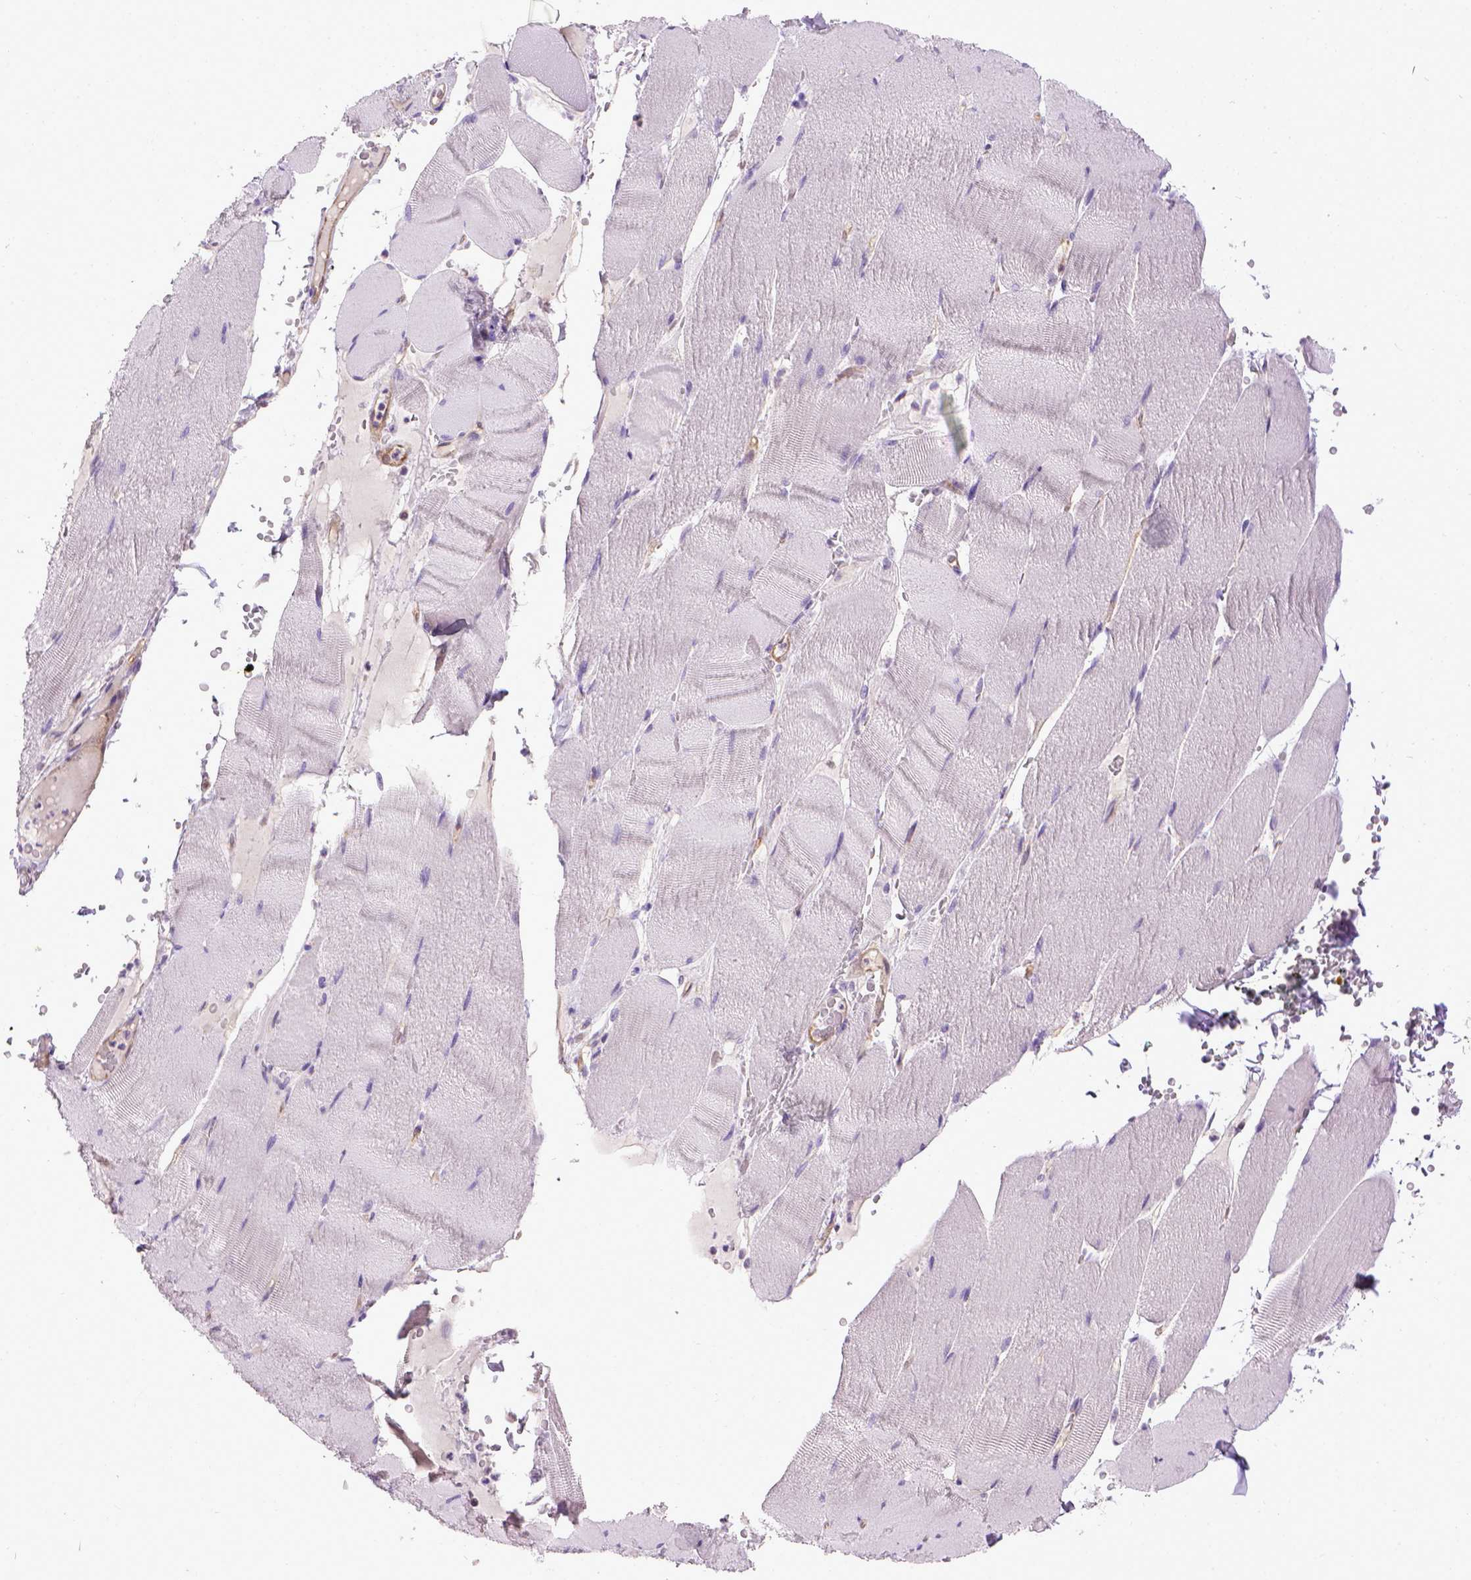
{"staining": {"intensity": "negative", "quantity": "none", "location": "none"}, "tissue": "skeletal muscle", "cell_type": "Myocytes", "image_type": "normal", "snomed": [{"axis": "morphology", "description": "Normal tissue, NOS"}, {"axis": "topography", "description": "Skeletal muscle"}], "caption": "Immunohistochemistry (IHC) image of normal skeletal muscle stained for a protein (brown), which shows no expression in myocytes. Brightfield microscopy of IHC stained with DAB (brown) and hematoxylin (blue), captured at high magnification.", "gene": "ENG", "patient": {"sex": "male", "age": 56}}